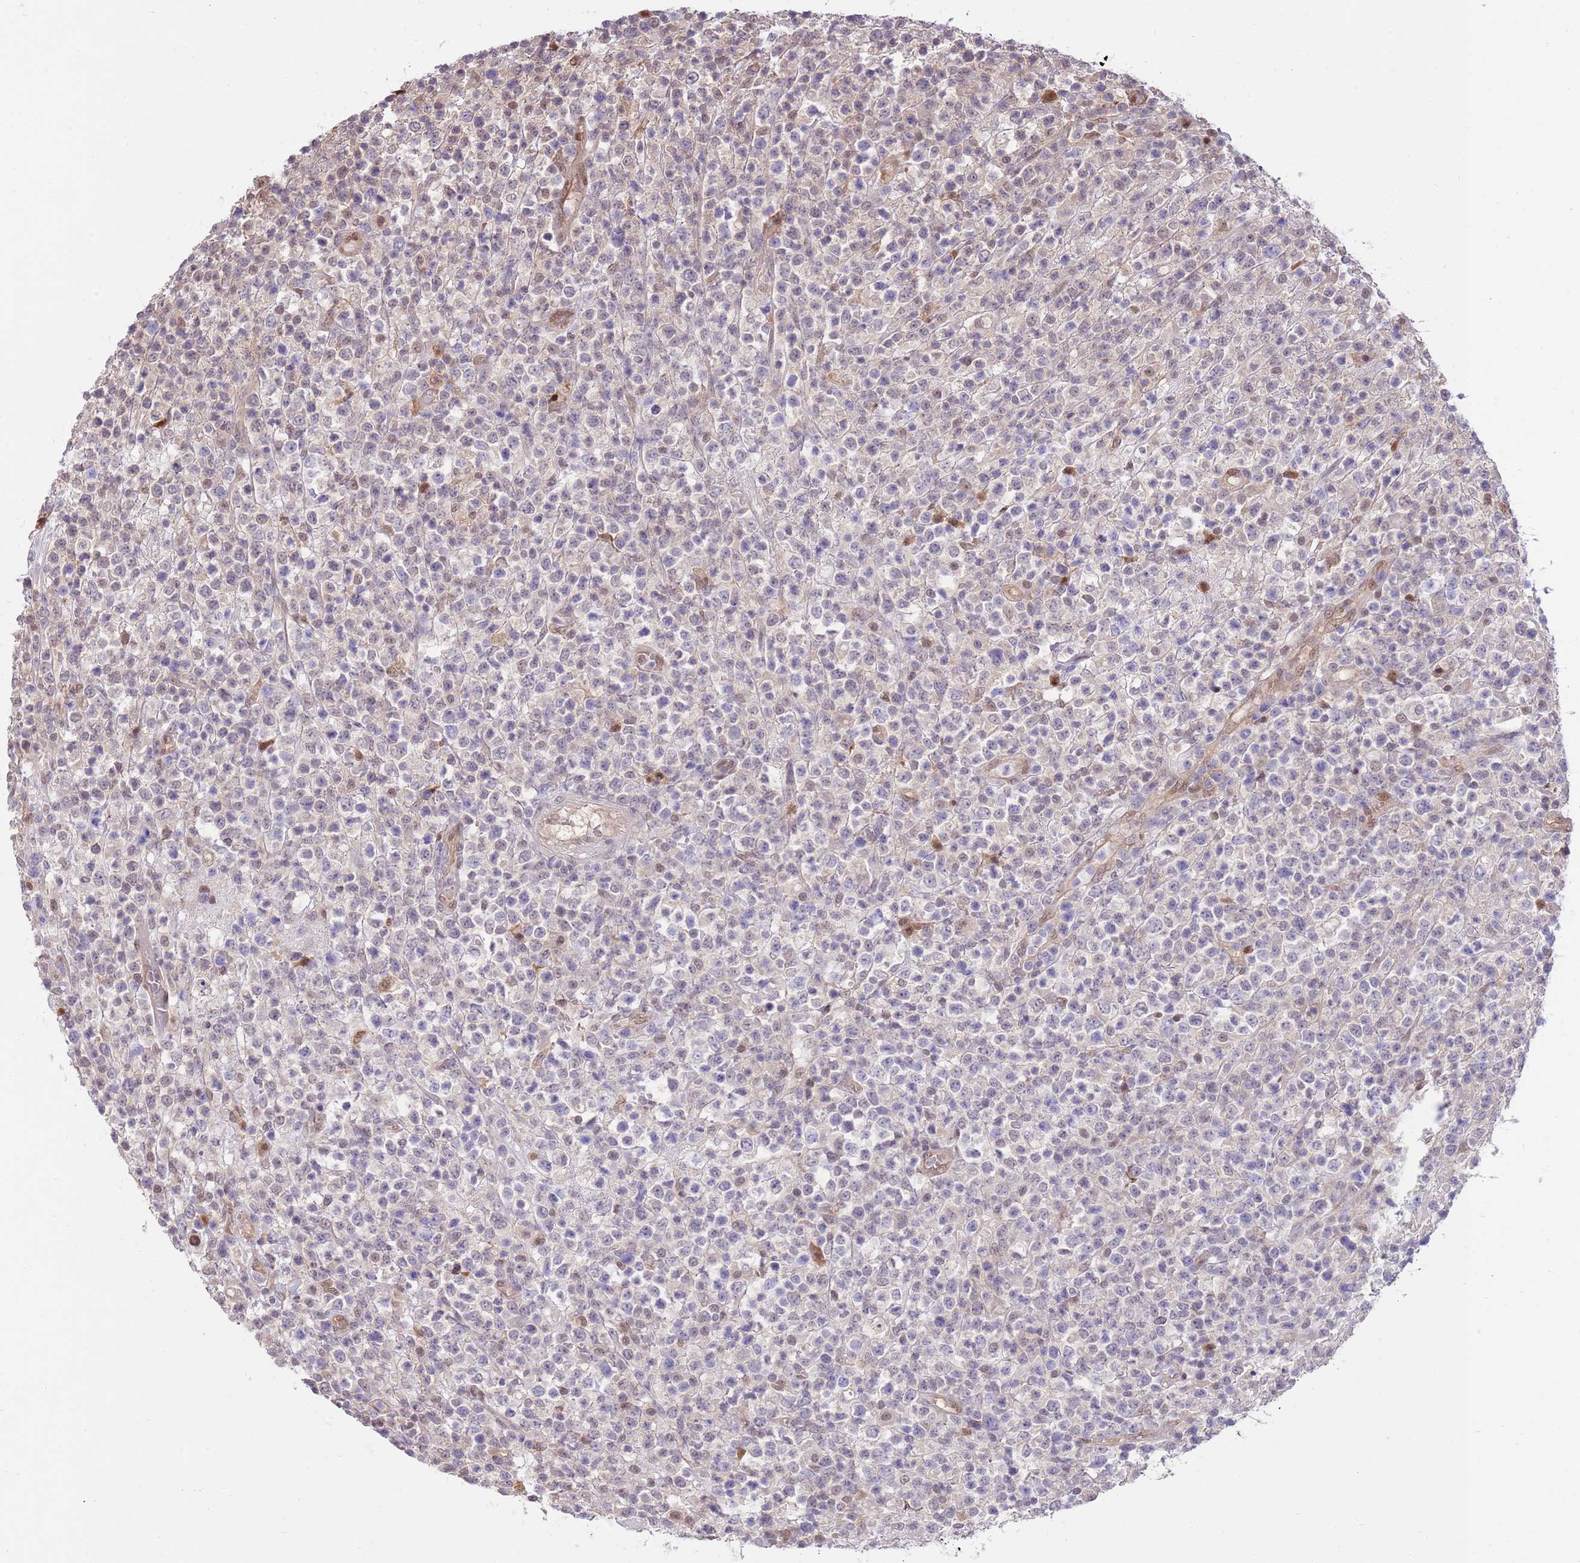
{"staining": {"intensity": "negative", "quantity": "none", "location": "none"}, "tissue": "lymphoma", "cell_type": "Tumor cells", "image_type": "cancer", "snomed": [{"axis": "morphology", "description": "Malignant lymphoma, non-Hodgkin's type, High grade"}, {"axis": "topography", "description": "Colon"}], "caption": "Histopathology image shows no protein positivity in tumor cells of lymphoma tissue.", "gene": "NSFL1C", "patient": {"sex": "female", "age": 53}}